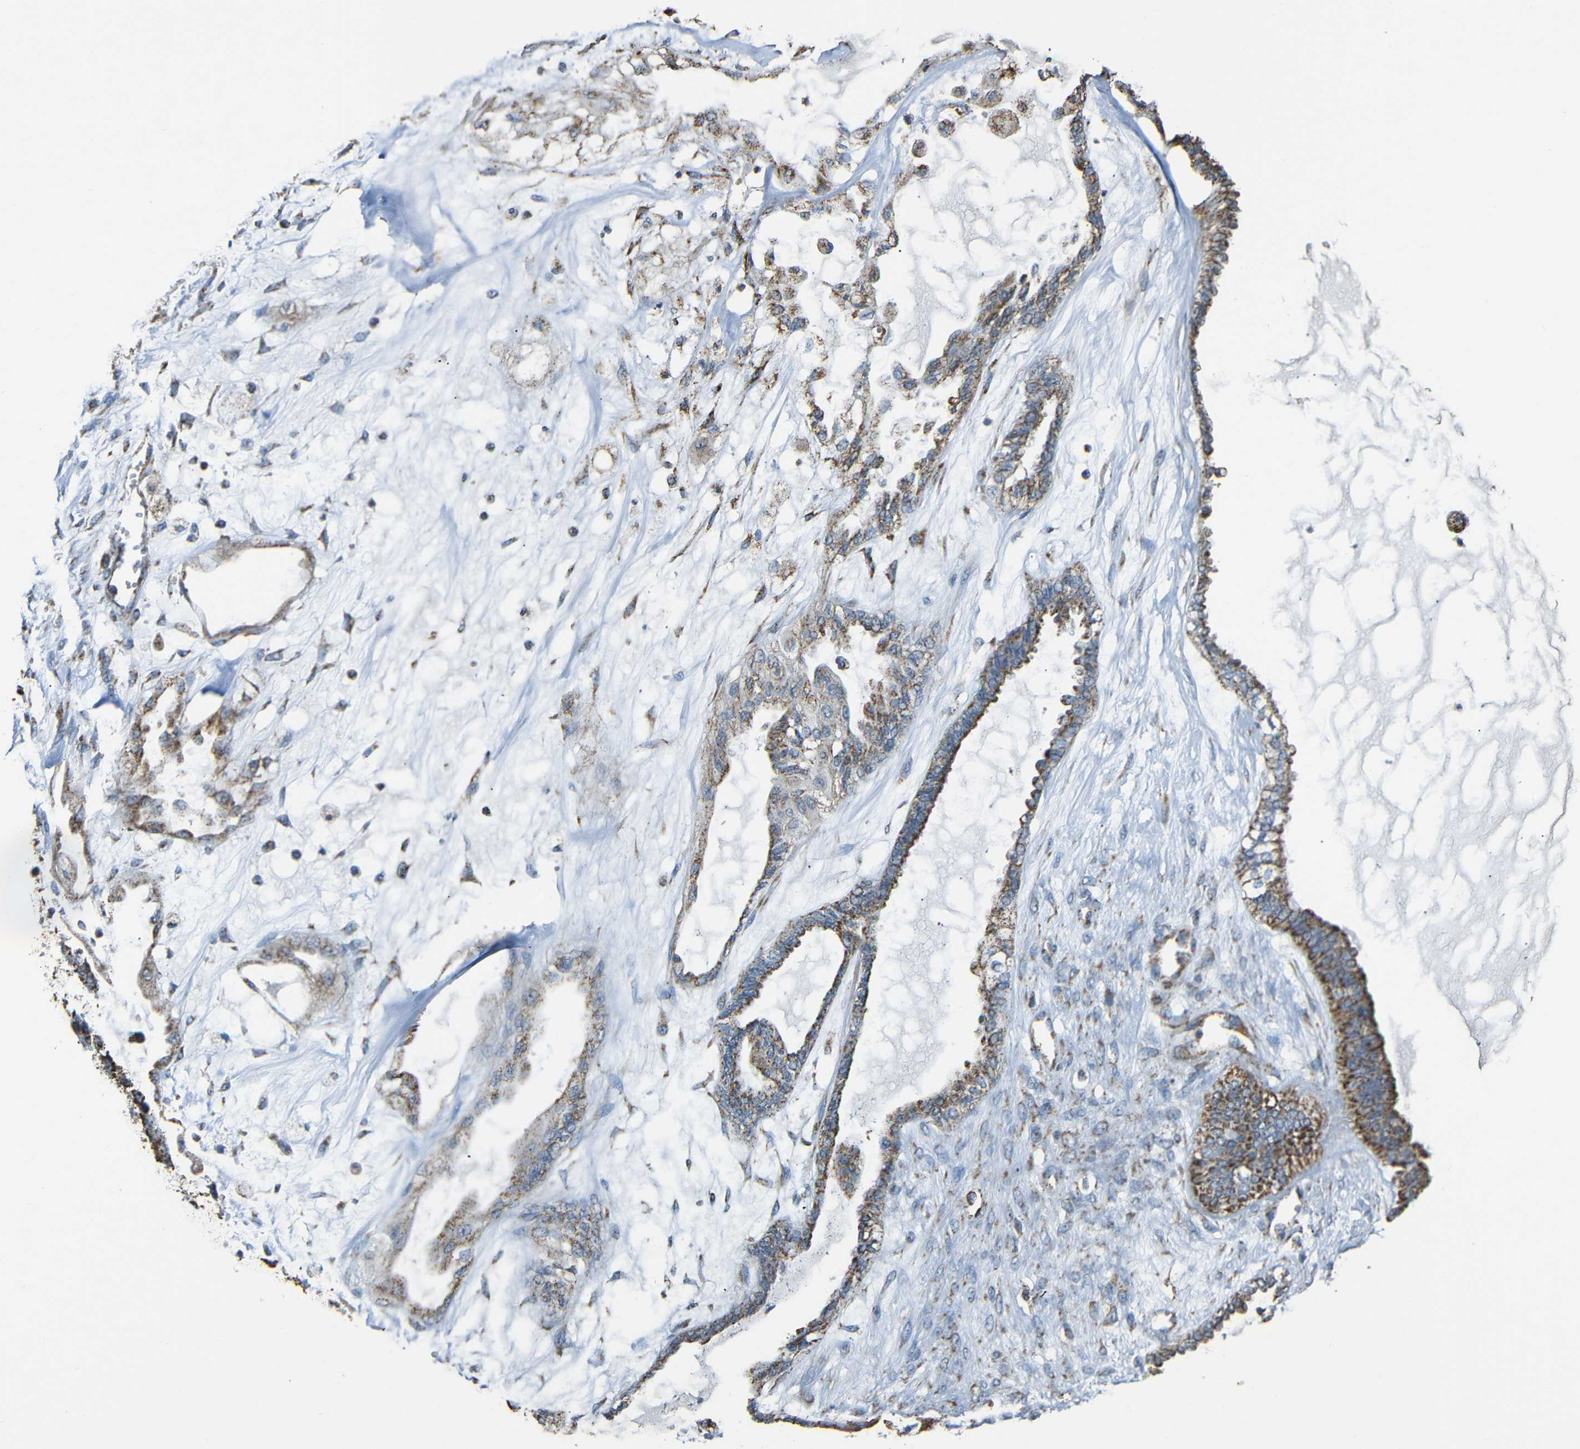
{"staining": {"intensity": "moderate", "quantity": ">75%", "location": "cytoplasmic/membranous"}, "tissue": "ovarian cancer", "cell_type": "Tumor cells", "image_type": "cancer", "snomed": [{"axis": "morphology", "description": "Carcinoma, NOS"}, {"axis": "morphology", "description": "Carcinoma, endometroid"}, {"axis": "topography", "description": "Ovary"}], "caption": "Immunohistochemical staining of ovarian cancer shows medium levels of moderate cytoplasmic/membranous positivity in about >75% of tumor cells. The staining is performed using DAB (3,3'-diaminobenzidine) brown chromogen to label protein expression. The nuclei are counter-stained blue using hematoxylin.", "gene": "NR3C2", "patient": {"sex": "female", "age": 50}}